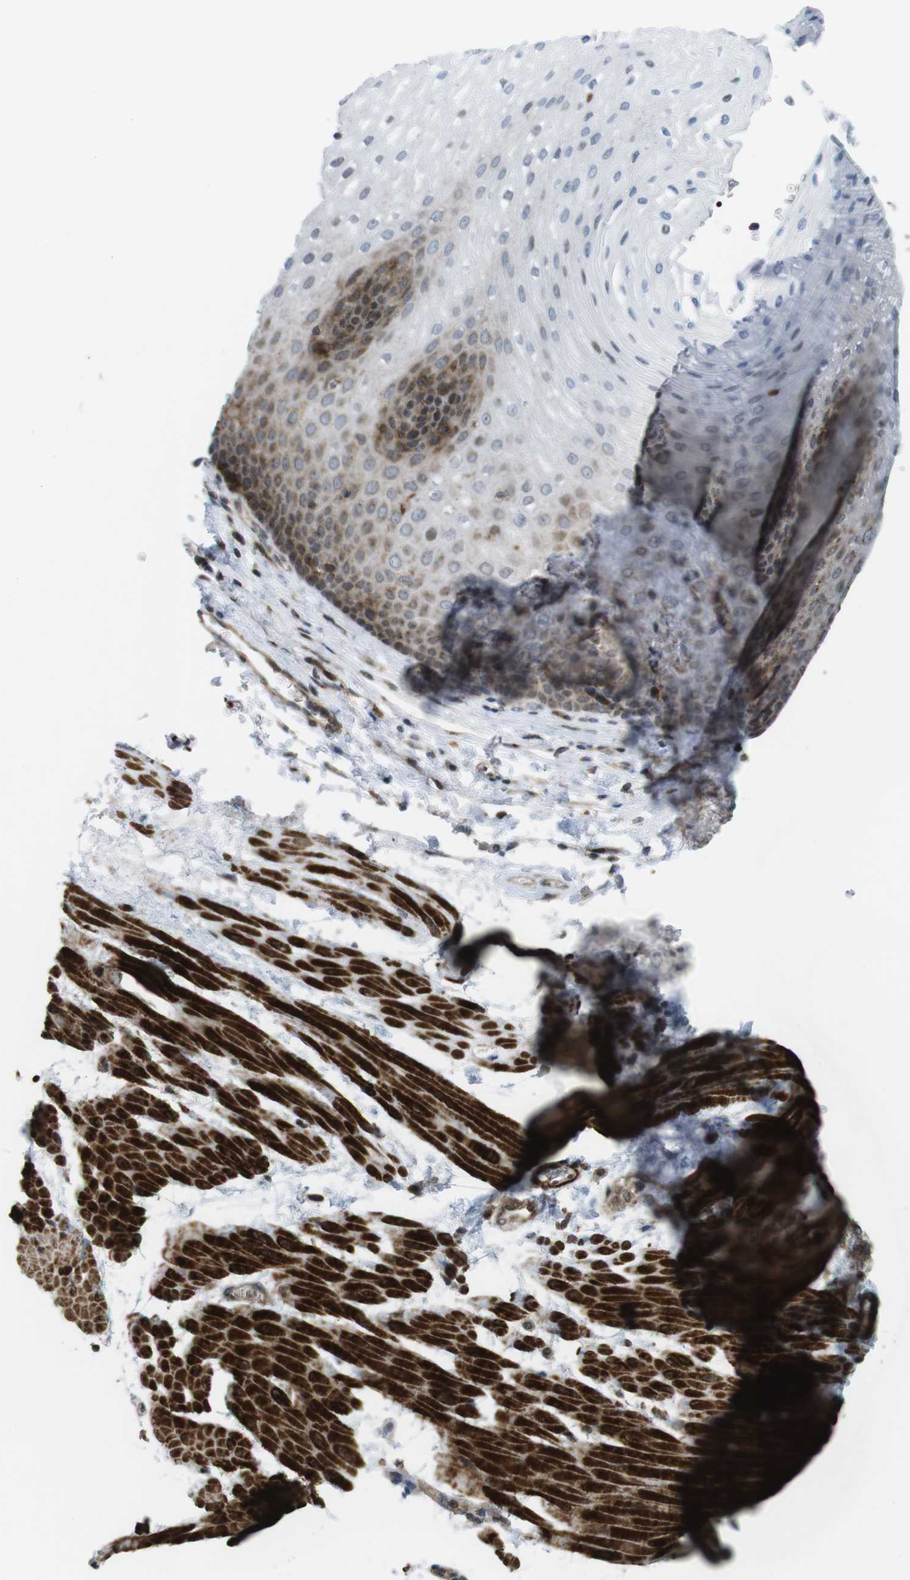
{"staining": {"intensity": "moderate", "quantity": "25%-75%", "location": "cytoplasmic/membranous,nuclear"}, "tissue": "esophagus", "cell_type": "Squamous epithelial cells", "image_type": "normal", "snomed": [{"axis": "morphology", "description": "Normal tissue, NOS"}, {"axis": "topography", "description": "Esophagus"}], "caption": "Immunohistochemical staining of benign esophagus shows medium levels of moderate cytoplasmic/membranous,nuclear staining in about 25%-75% of squamous epithelial cells.", "gene": "CUL7", "patient": {"sex": "male", "age": 48}}